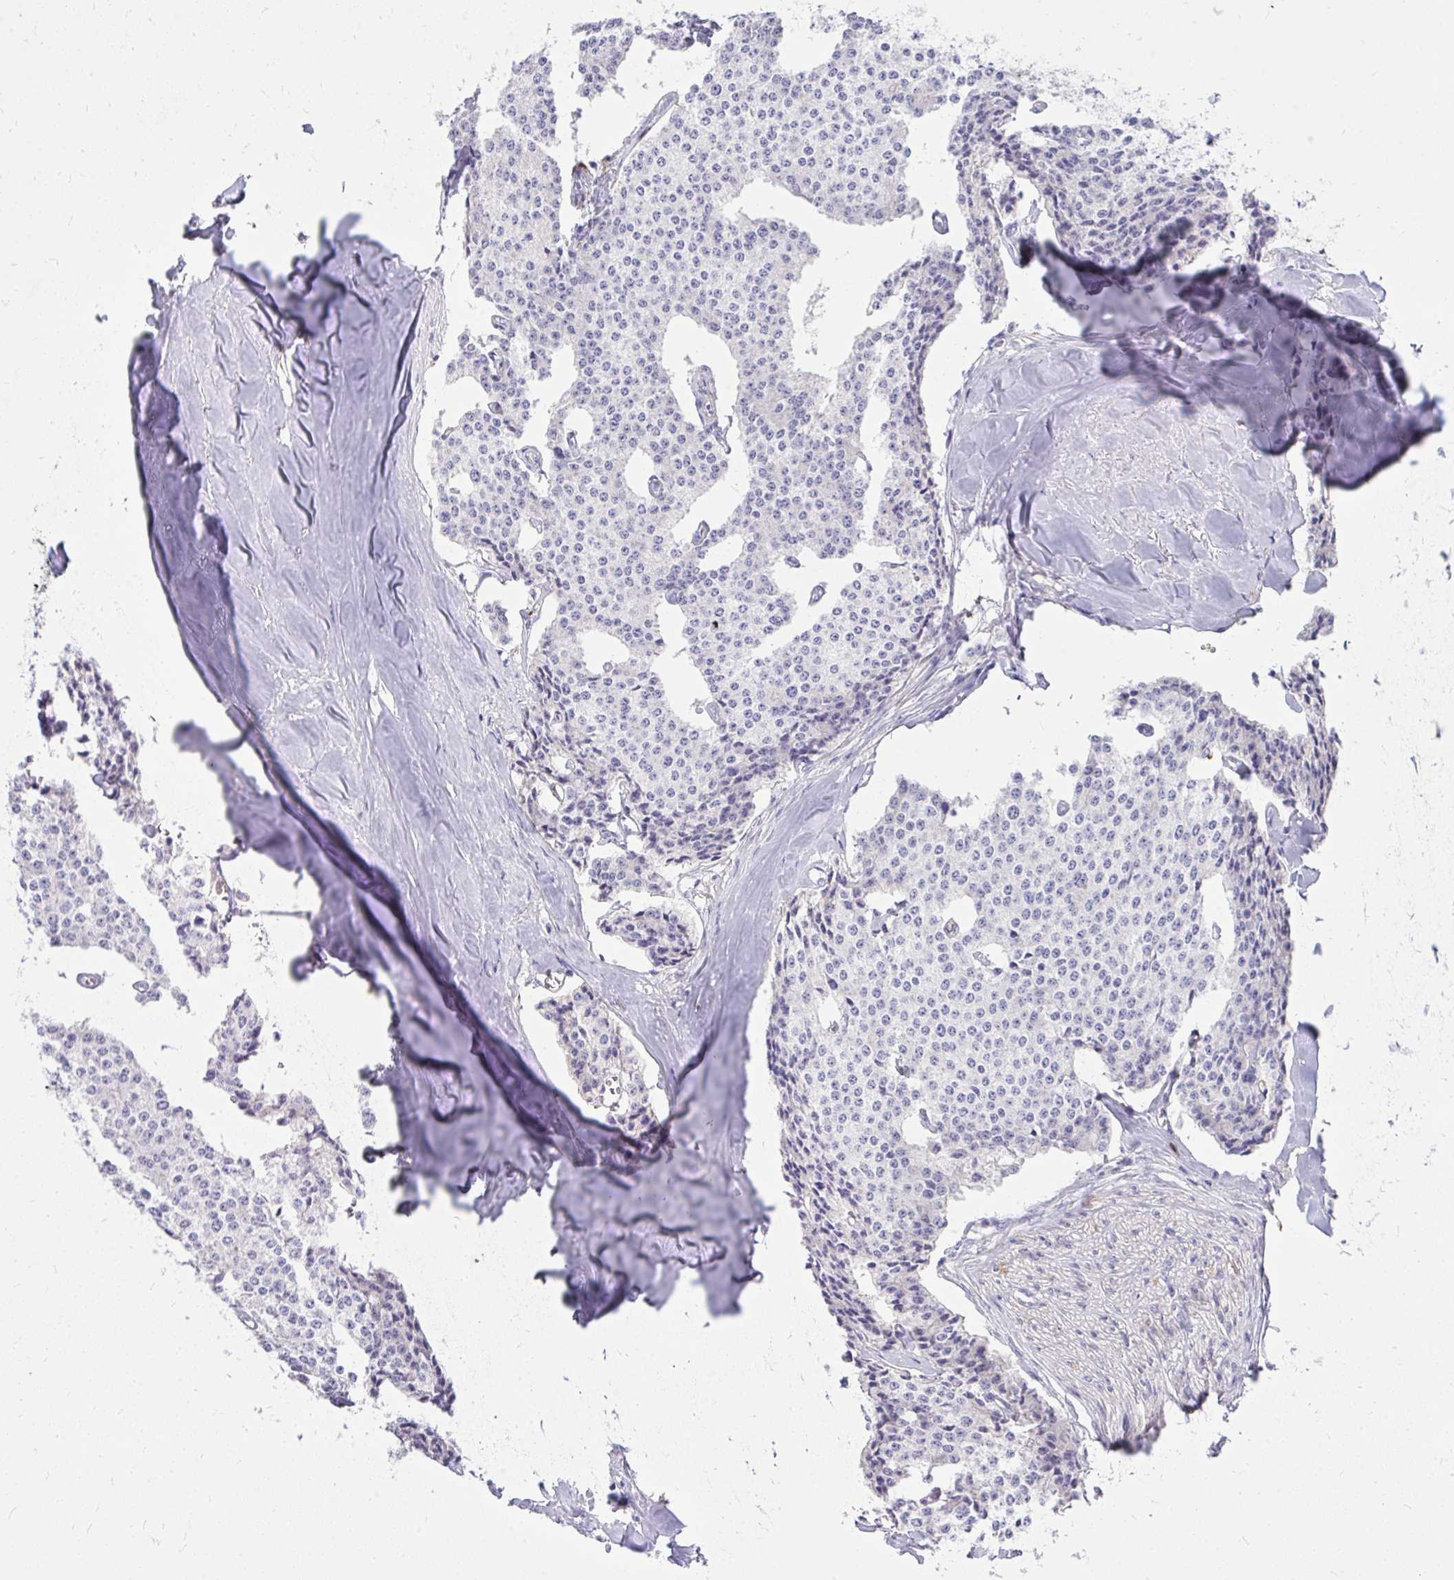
{"staining": {"intensity": "negative", "quantity": "none", "location": "none"}, "tissue": "carcinoid", "cell_type": "Tumor cells", "image_type": "cancer", "snomed": [{"axis": "morphology", "description": "Carcinoid, malignant, NOS"}, {"axis": "topography", "description": "Small intestine"}], "caption": "Immunohistochemical staining of malignant carcinoid exhibits no significant staining in tumor cells.", "gene": "TLR7", "patient": {"sex": "female", "age": 64}}